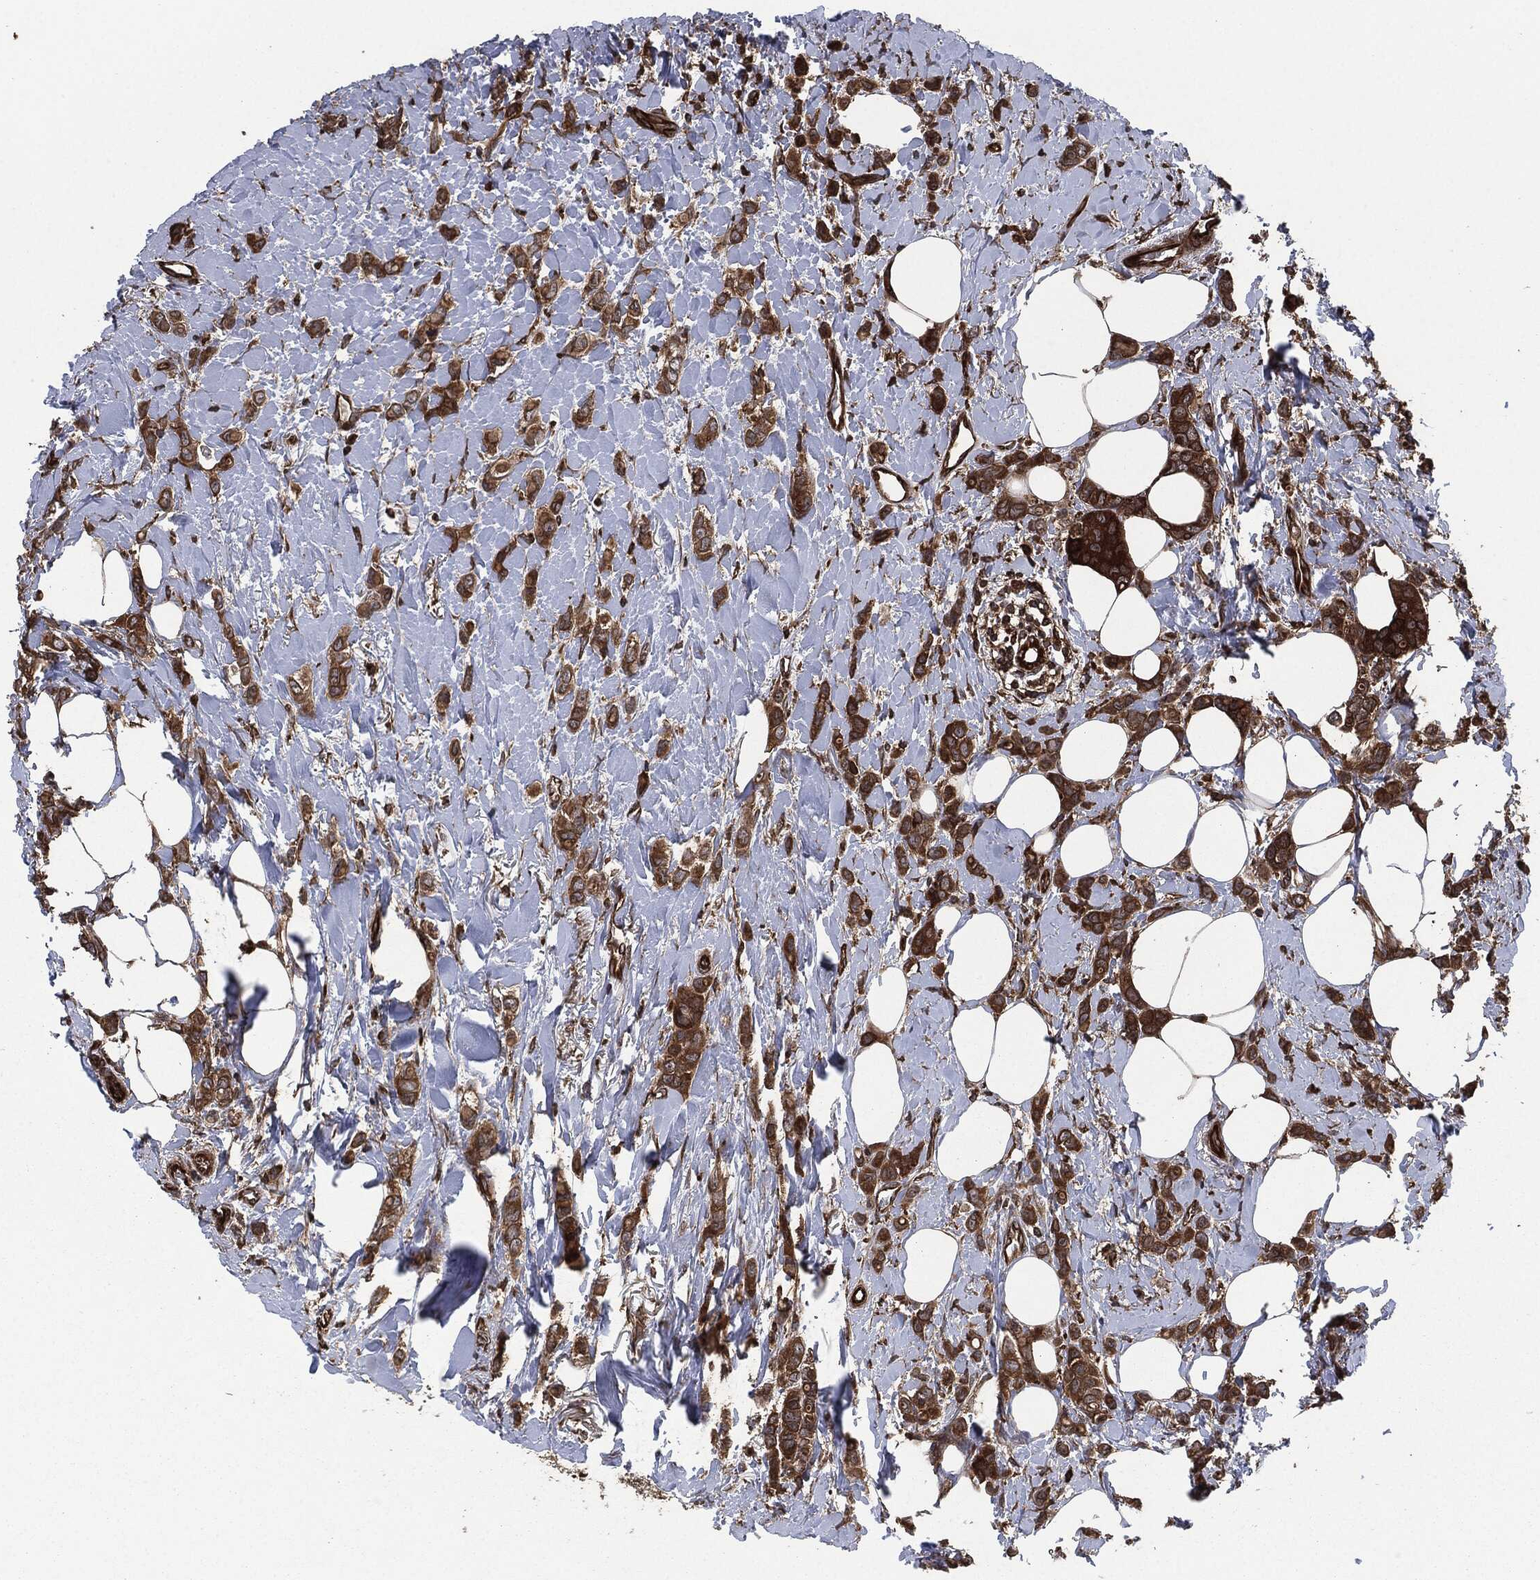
{"staining": {"intensity": "strong", "quantity": ">75%", "location": "cytoplasmic/membranous"}, "tissue": "breast cancer", "cell_type": "Tumor cells", "image_type": "cancer", "snomed": [{"axis": "morphology", "description": "Lobular carcinoma"}, {"axis": "topography", "description": "Breast"}], "caption": "Immunohistochemical staining of breast lobular carcinoma demonstrates high levels of strong cytoplasmic/membranous positivity in about >75% of tumor cells.", "gene": "RAP1GDS1", "patient": {"sex": "female", "age": 66}}